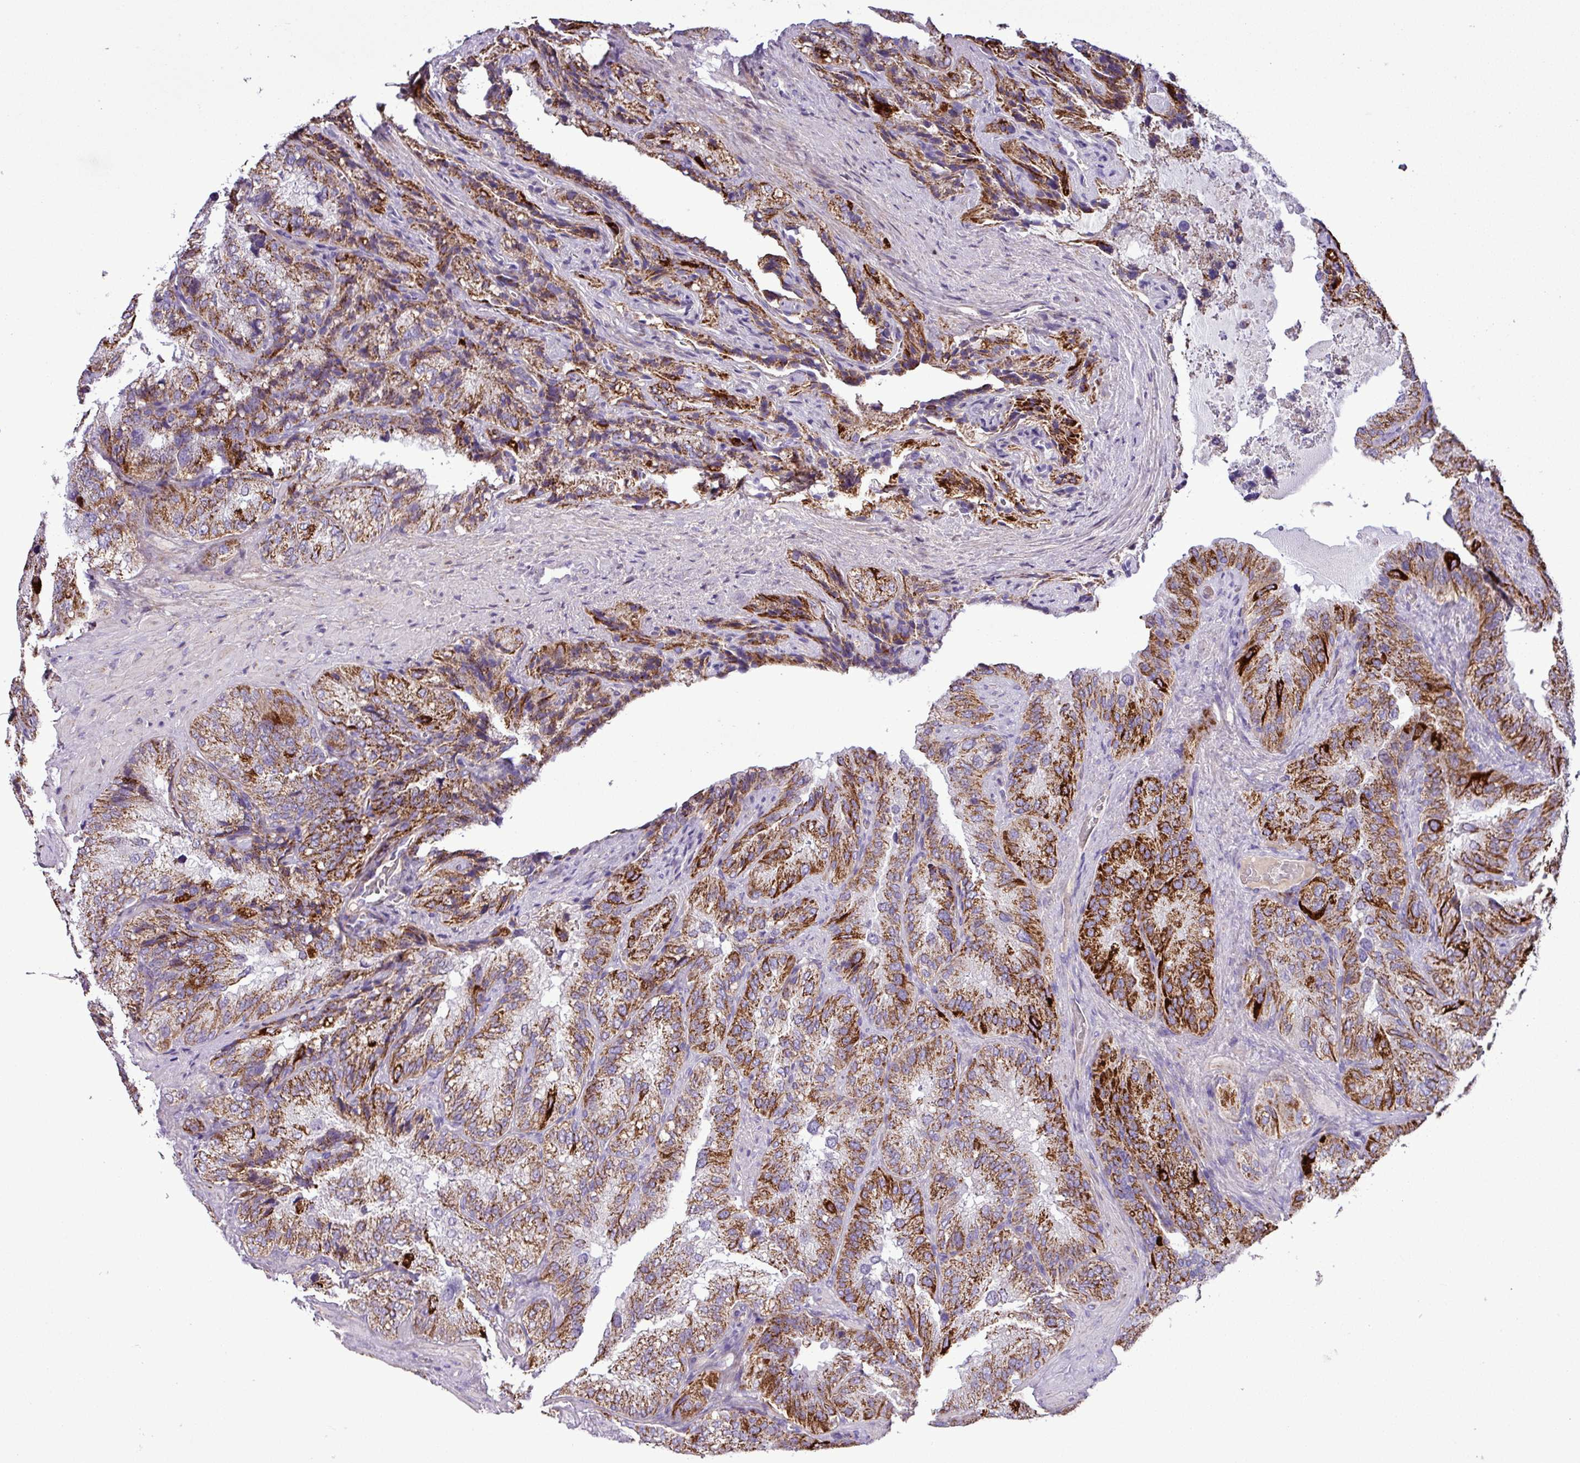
{"staining": {"intensity": "strong", "quantity": ">75%", "location": "cytoplasmic/membranous"}, "tissue": "seminal vesicle", "cell_type": "Glandular cells", "image_type": "normal", "snomed": [{"axis": "morphology", "description": "Normal tissue, NOS"}, {"axis": "topography", "description": "Seminal veicle"}], "caption": "A brown stain labels strong cytoplasmic/membranous positivity of a protein in glandular cells of benign human seminal vesicle.", "gene": "FAM183A", "patient": {"sex": "male", "age": 58}}